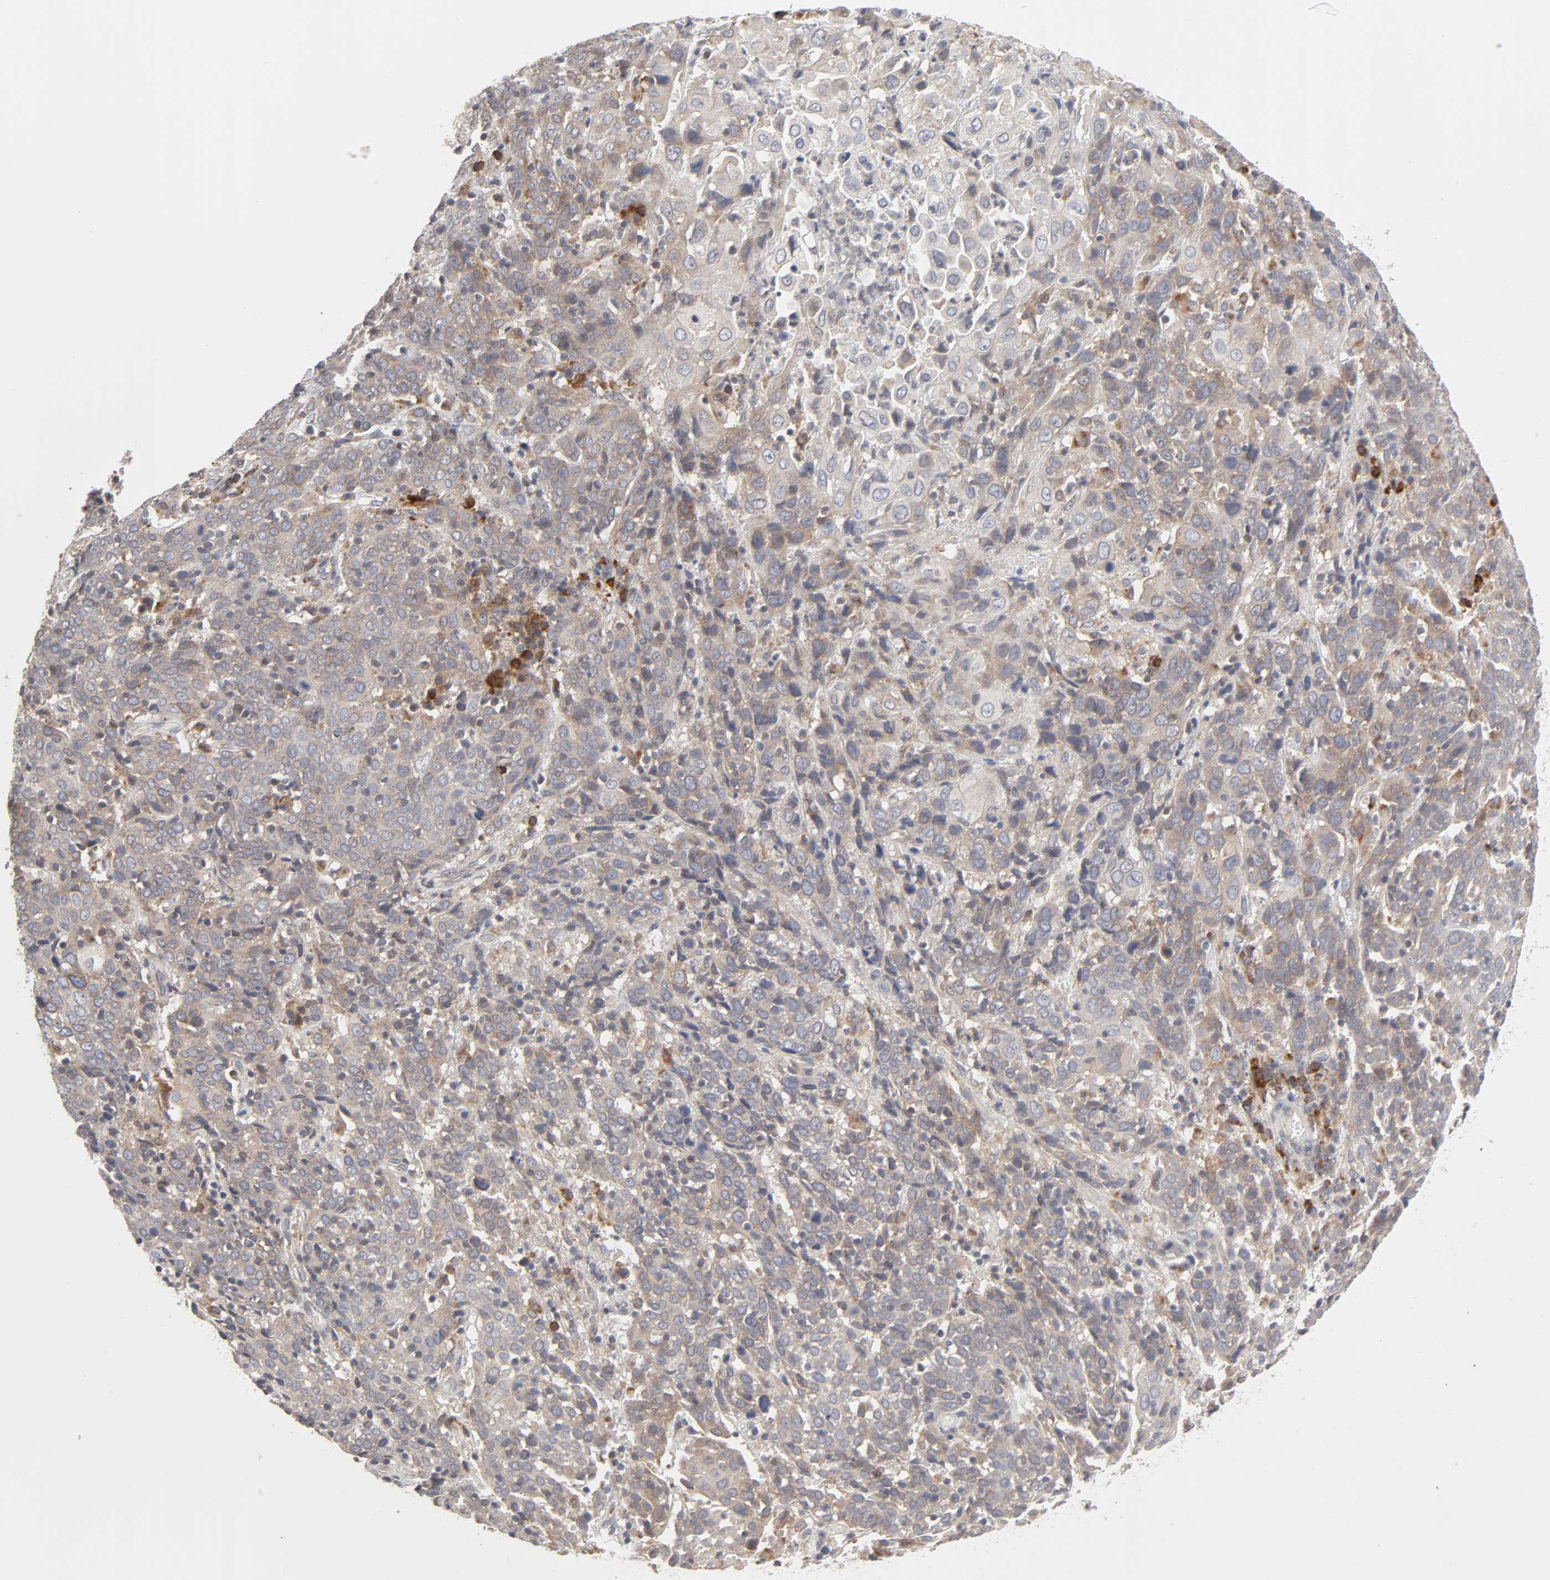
{"staining": {"intensity": "moderate", "quantity": ">75%", "location": "cytoplasmic/membranous"}, "tissue": "cervical cancer", "cell_type": "Tumor cells", "image_type": "cancer", "snomed": [{"axis": "morphology", "description": "Normal tissue, NOS"}, {"axis": "morphology", "description": "Squamous cell carcinoma, NOS"}, {"axis": "topography", "description": "Cervix"}], "caption": "Immunohistochemical staining of human cervical cancer (squamous cell carcinoma) shows medium levels of moderate cytoplasmic/membranous staining in approximately >75% of tumor cells.", "gene": "IL4R", "patient": {"sex": "female", "age": 67}}